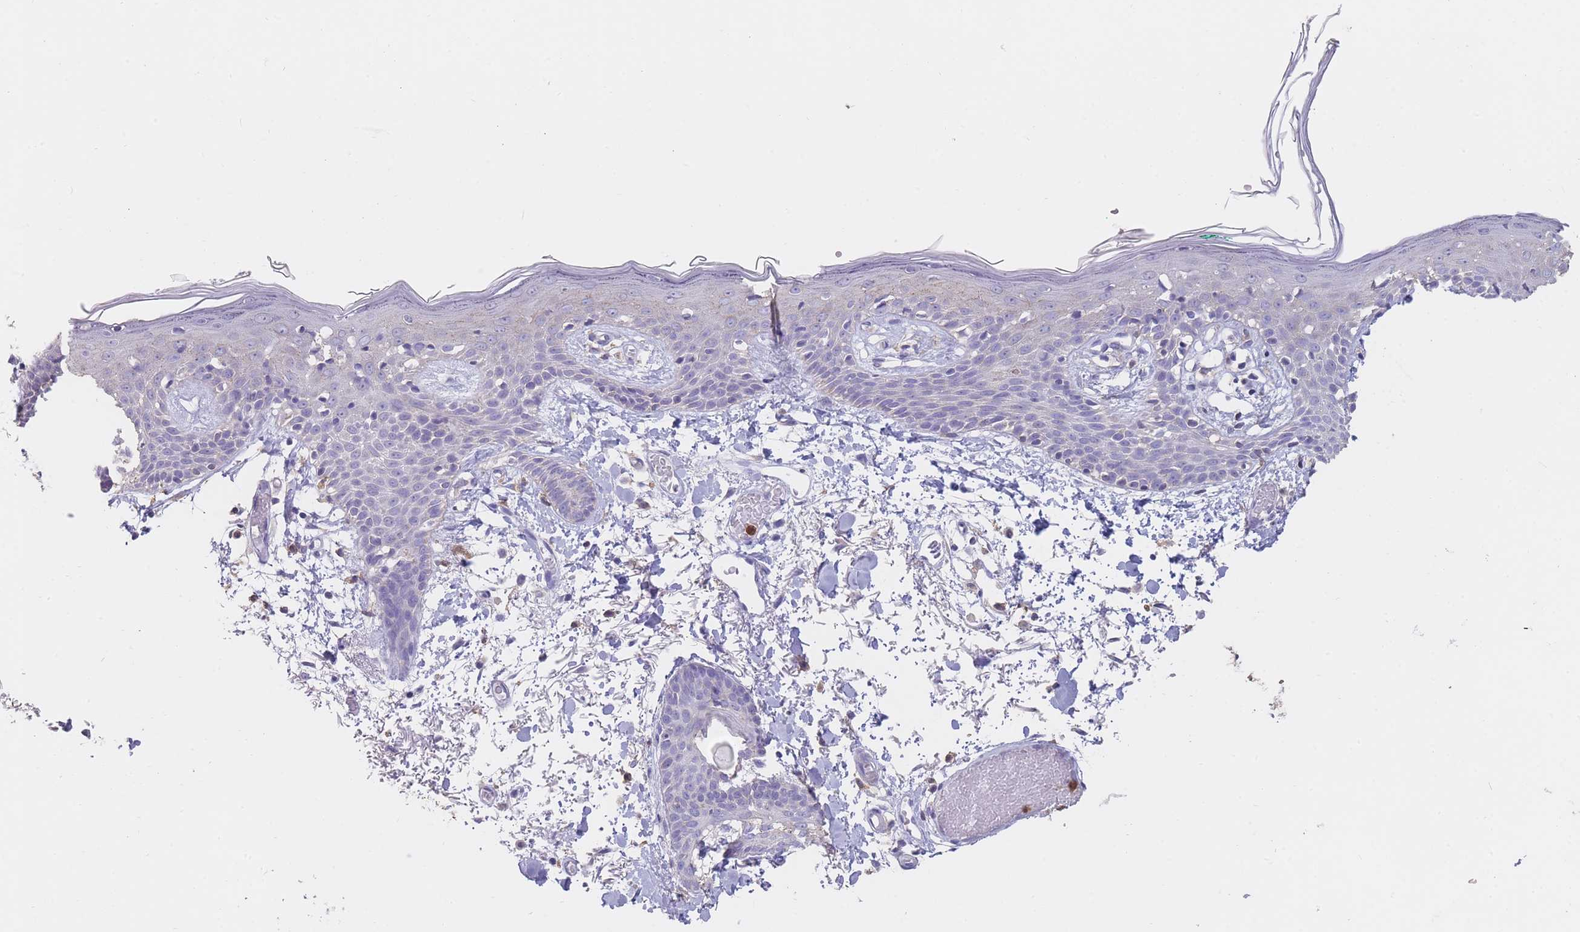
{"staining": {"intensity": "negative", "quantity": "none", "location": "none"}, "tissue": "skin", "cell_type": "Fibroblasts", "image_type": "normal", "snomed": [{"axis": "morphology", "description": "Normal tissue, NOS"}, {"axis": "topography", "description": "Skin"}], "caption": "This is an immunohistochemistry image of benign human skin. There is no expression in fibroblasts.", "gene": "CLEC12A", "patient": {"sex": "male", "age": 79}}